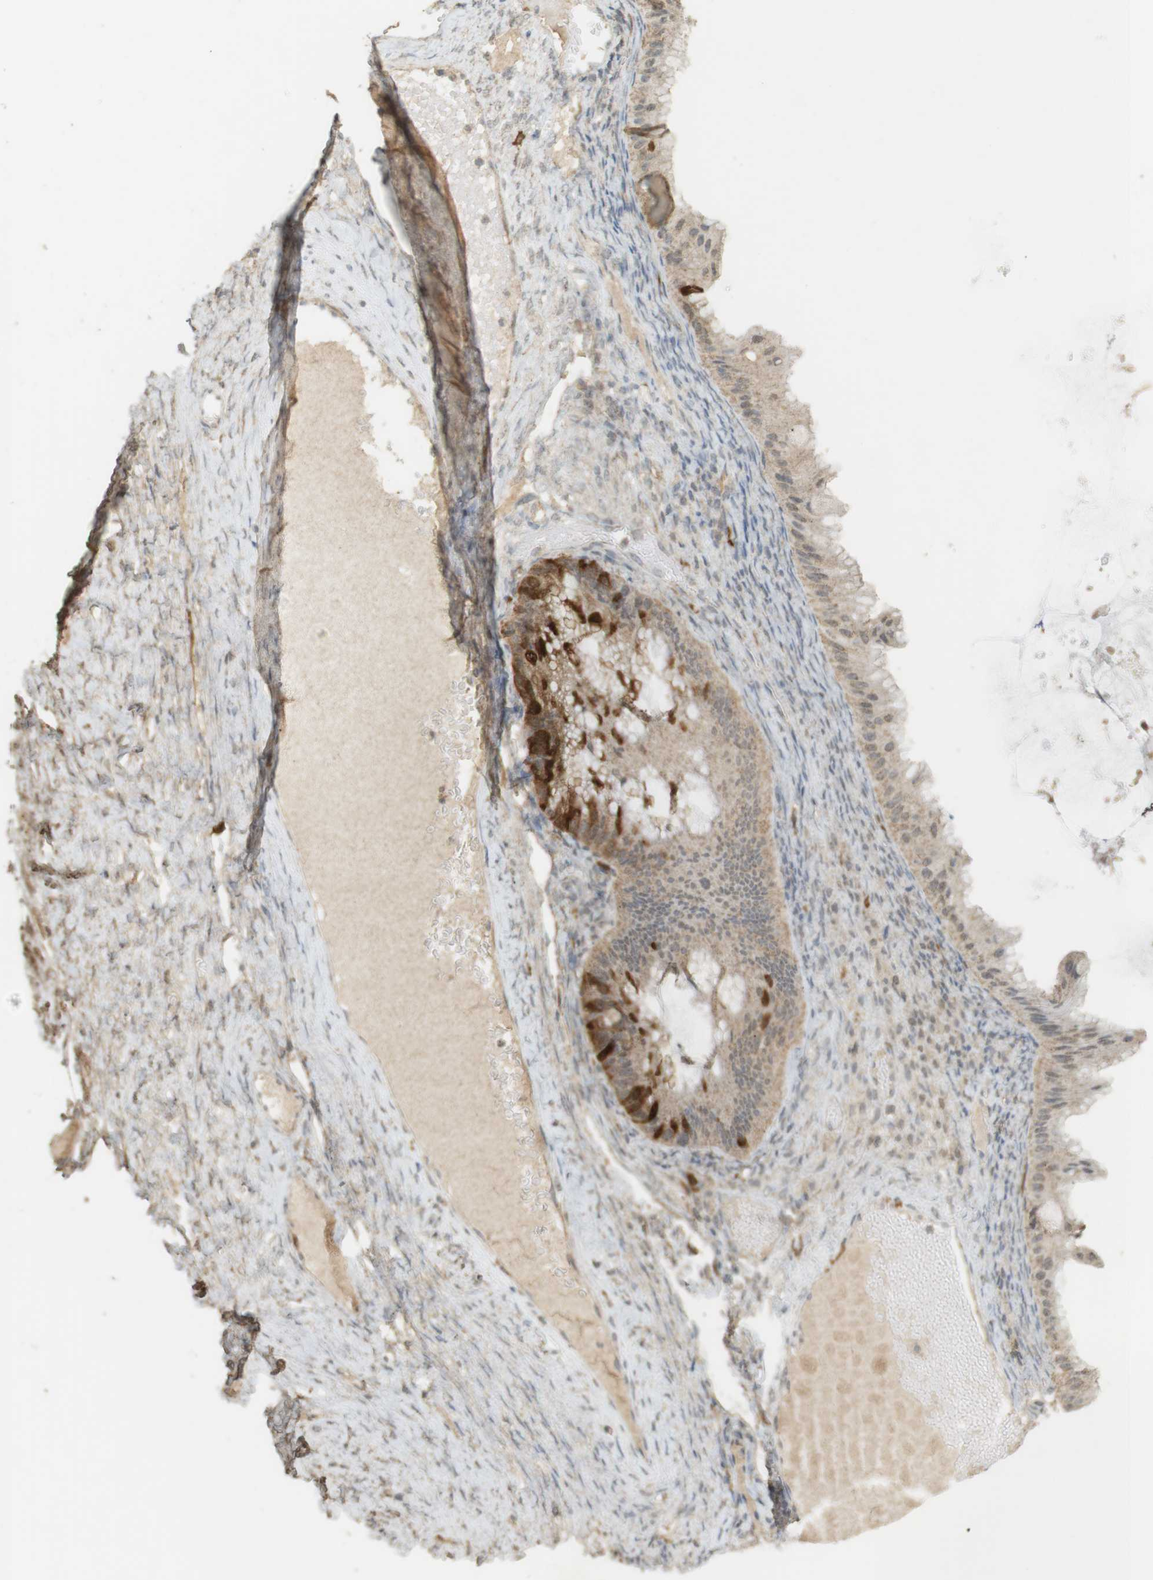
{"staining": {"intensity": "strong", "quantity": "<25%", "location": "cytoplasmic/membranous"}, "tissue": "ovarian cancer", "cell_type": "Tumor cells", "image_type": "cancer", "snomed": [{"axis": "morphology", "description": "Cystadenocarcinoma, mucinous, NOS"}, {"axis": "topography", "description": "Ovary"}], "caption": "DAB immunohistochemical staining of ovarian mucinous cystadenocarcinoma shows strong cytoplasmic/membranous protein positivity in approximately <25% of tumor cells.", "gene": "TTK", "patient": {"sex": "female", "age": 61}}